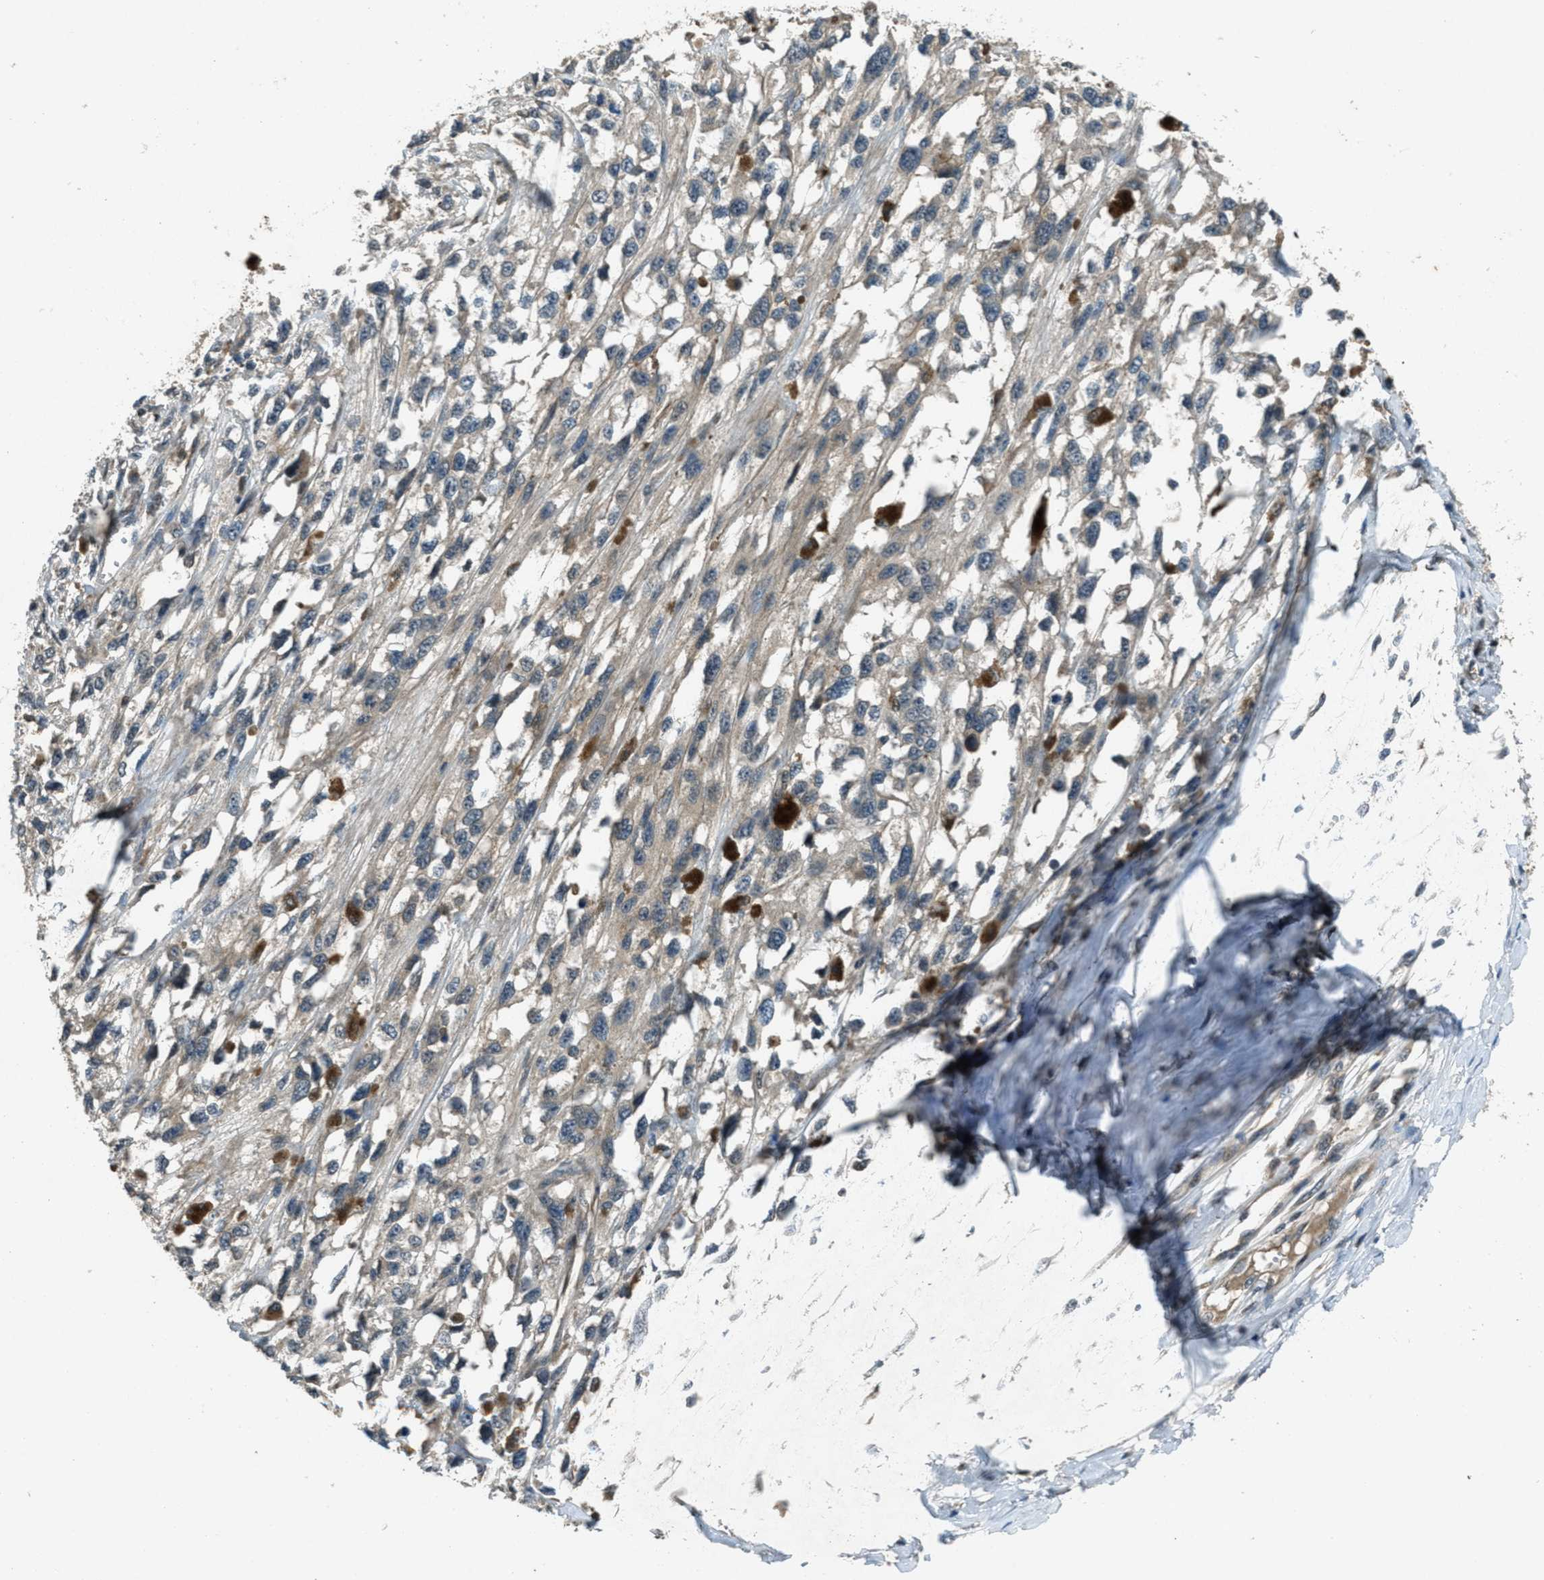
{"staining": {"intensity": "weak", "quantity": "<25%", "location": "cytoplasmic/membranous"}, "tissue": "melanoma", "cell_type": "Tumor cells", "image_type": "cancer", "snomed": [{"axis": "morphology", "description": "Malignant melanoma, Metastatic site"}, {"axis": "topography", "description": "Lymph node"}], "caption": "Immunohistochemistry photomicrograph of neoplastic tissue: melanoma stained with DAB (3,3'-diaminobenzidine) shows no significant protein positivity in tumor cells. The staining is performed using DAB brown chromogen with nuclei counter-stained in using hematoxylin.", "gene": "DUSP6", "patient": {"sex": "male", "age": 59}}